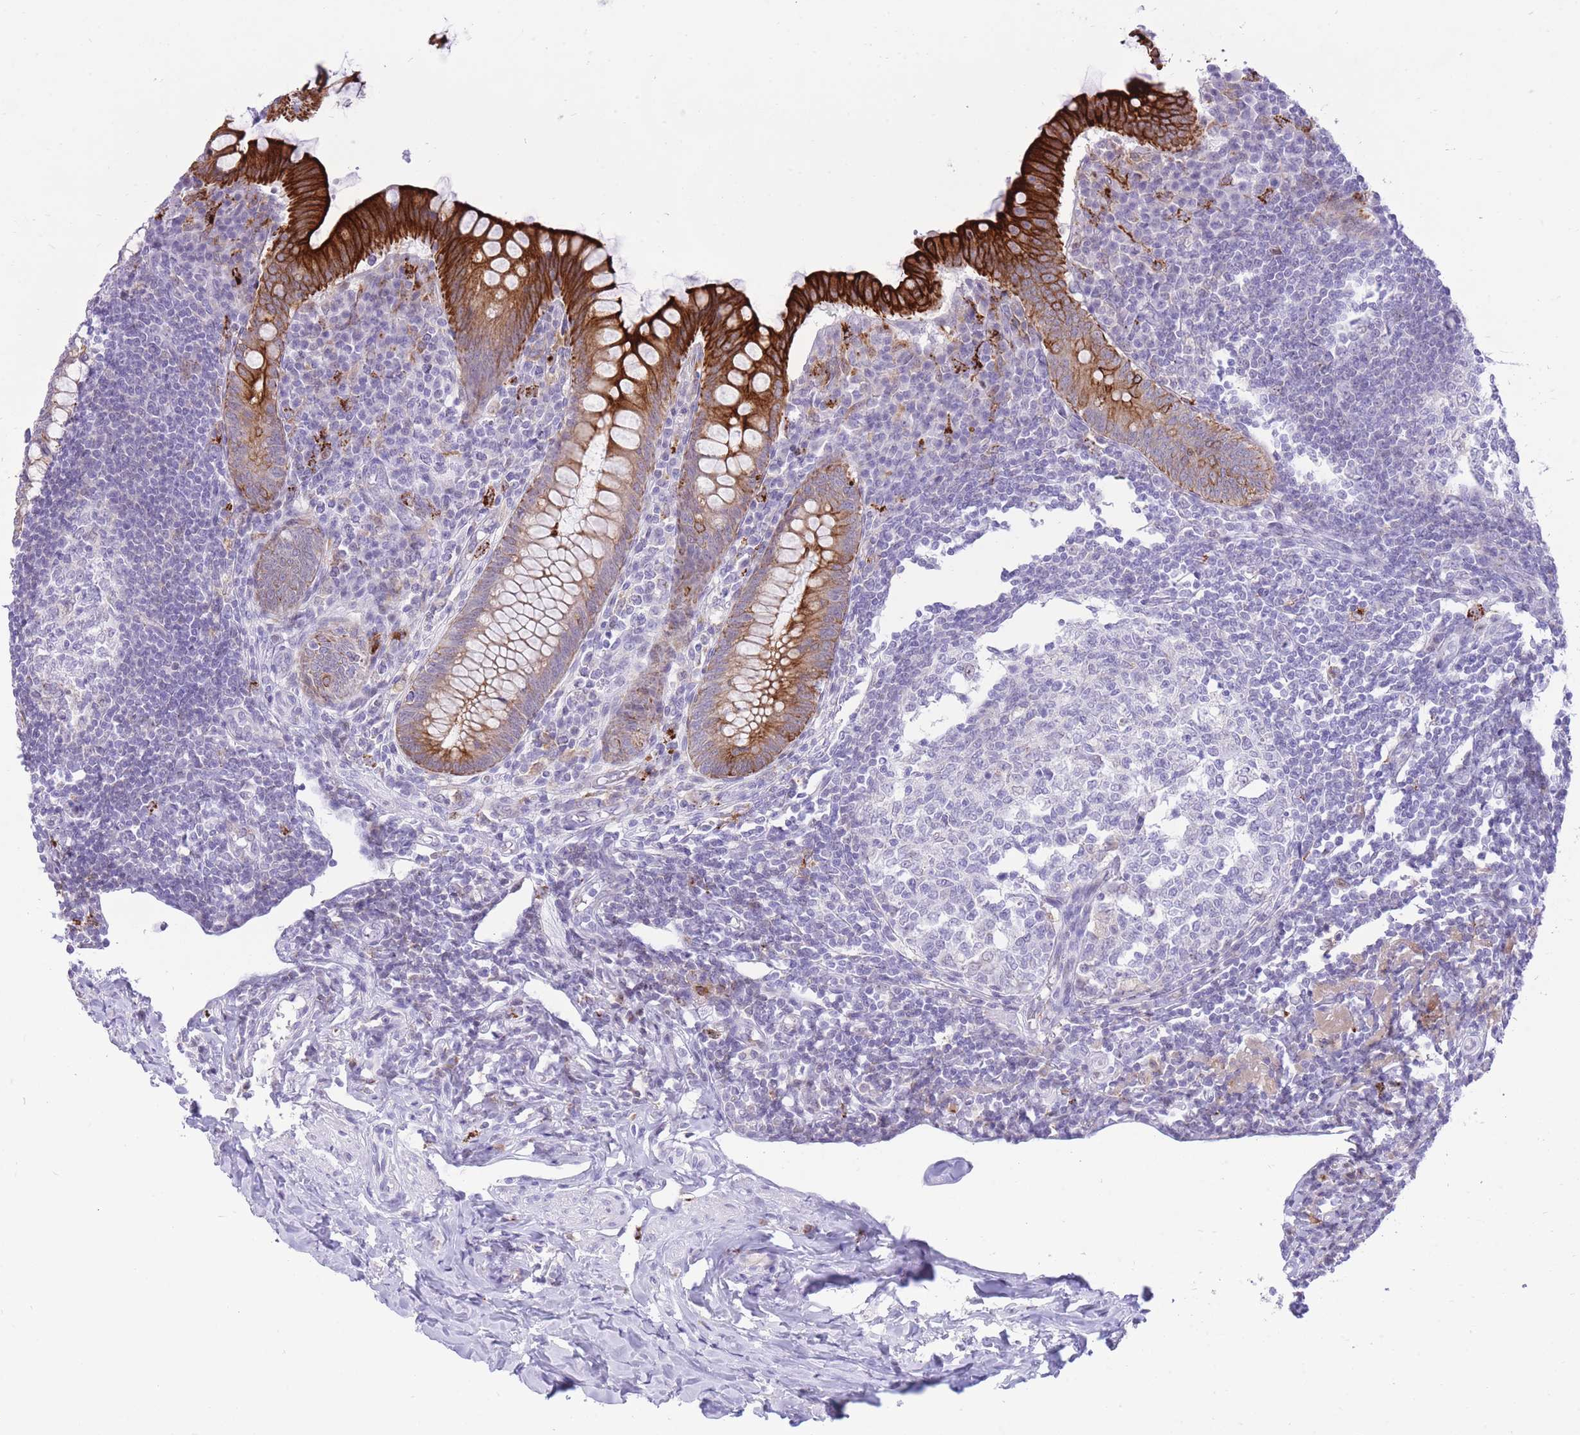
{"staining": {"intensity": "strong", "quantity": ">75%", "location": "cytoplasmic/membranous"}, "tissue": "appendix", "cell_type": "Glandular cells", "image_type": "normal", "snomed": [{"axis": "morphology", "description": "Normal tissue, NOS"}, {"axis": "topography", "description": "Appendix"}], "caption": "Immunohistochemistry (DAB) staining of benign human appendix demonstrates strong cytoplasmic/membranous protein expression in about >75% of glandular cells.", "gene": "MEIS3", "patient": {"sex": "female", "age": 33}}